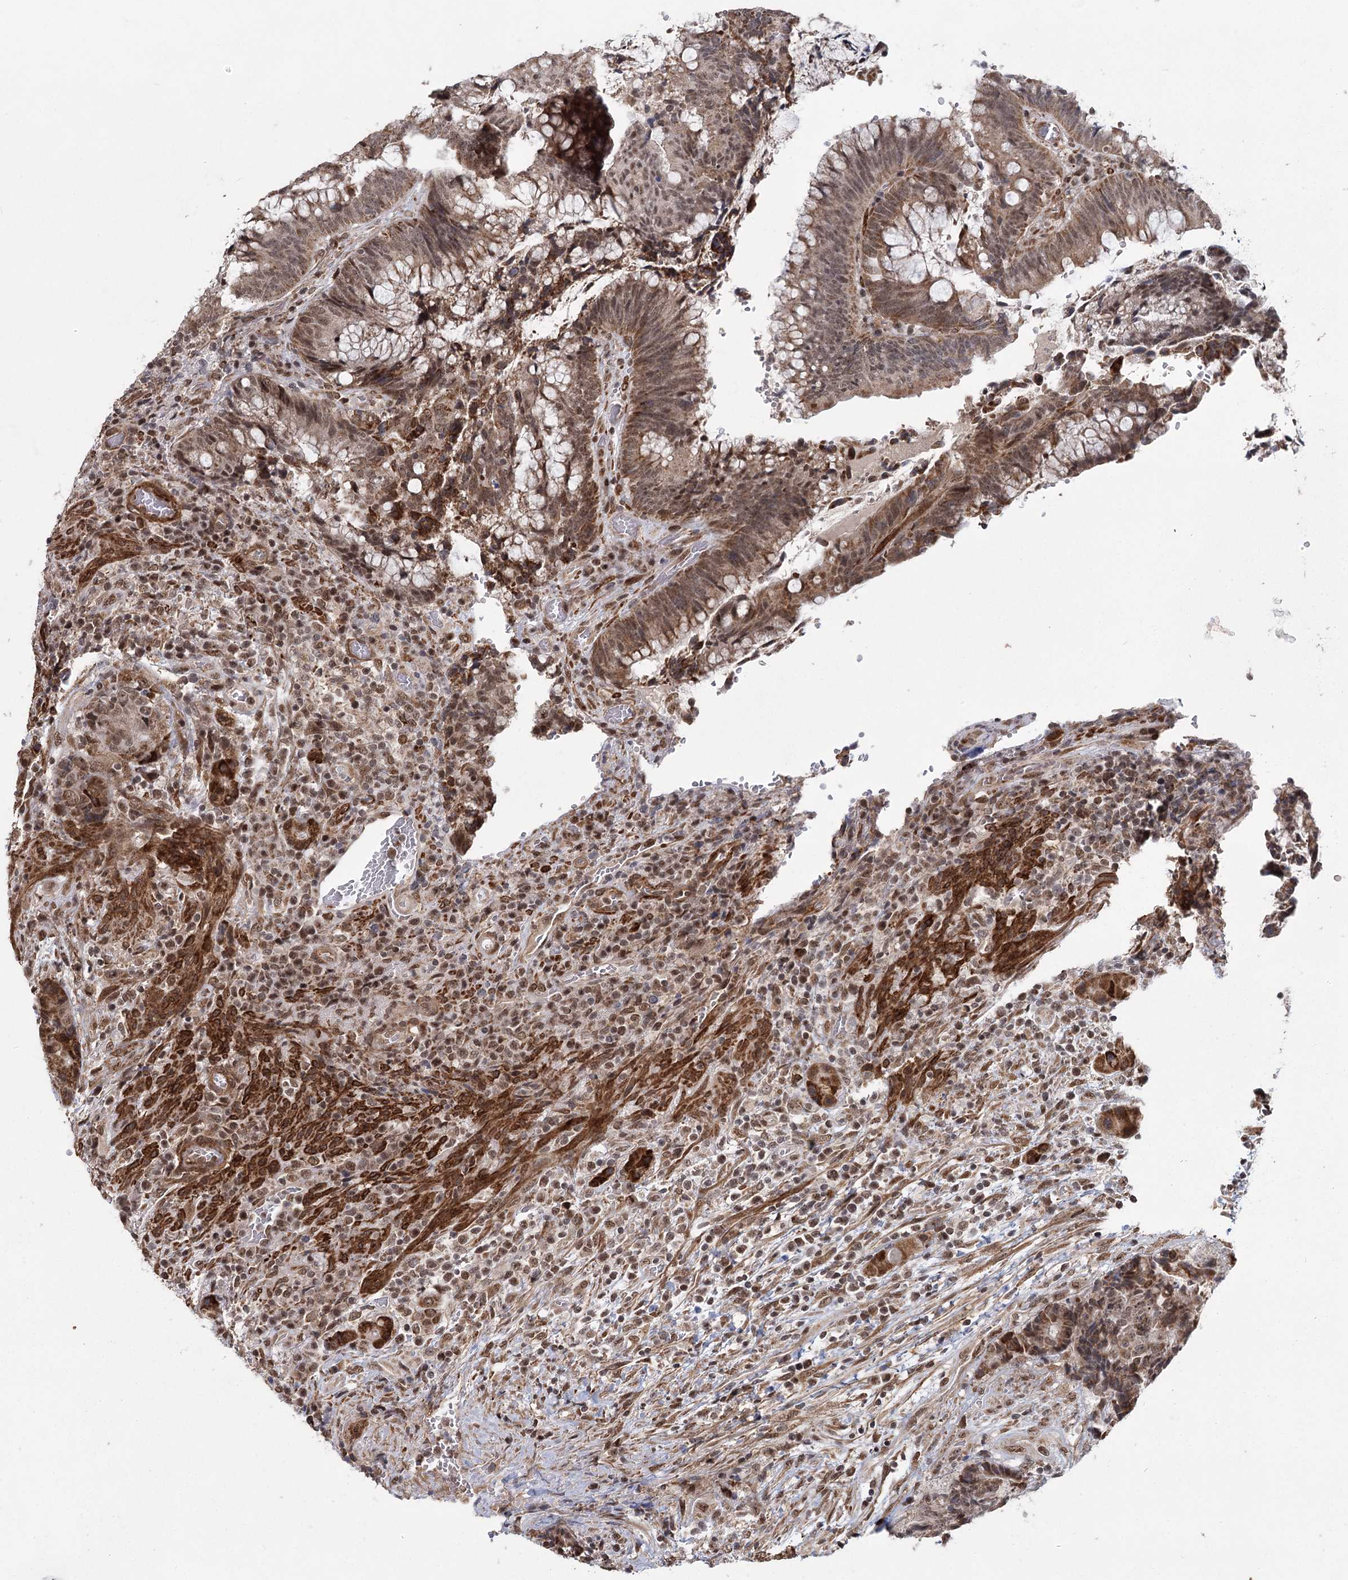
{"staining": {"intensity": "moderate", "quantity": ">75%", "location": "cytoplasmic/membranous,nuclear"}, "tissue": "colorectal cancer", "cell_type": "Tumor cells", "image_type": "cancer", "snomed": [{"axis": "morphology", "description": "Adenocarcinoma, NOS"}, {"axis": "topography", "description": "Rectum"}], "caption": "Moderate cytoplasmic/membranous and nuclear expression is present in about >75% of tumor cells in adenocarcinoma (colorectal). Nuclei are stained in blue.", "gene": "ZCCHC24", "patient": {"sex": "male", "age": 69}}